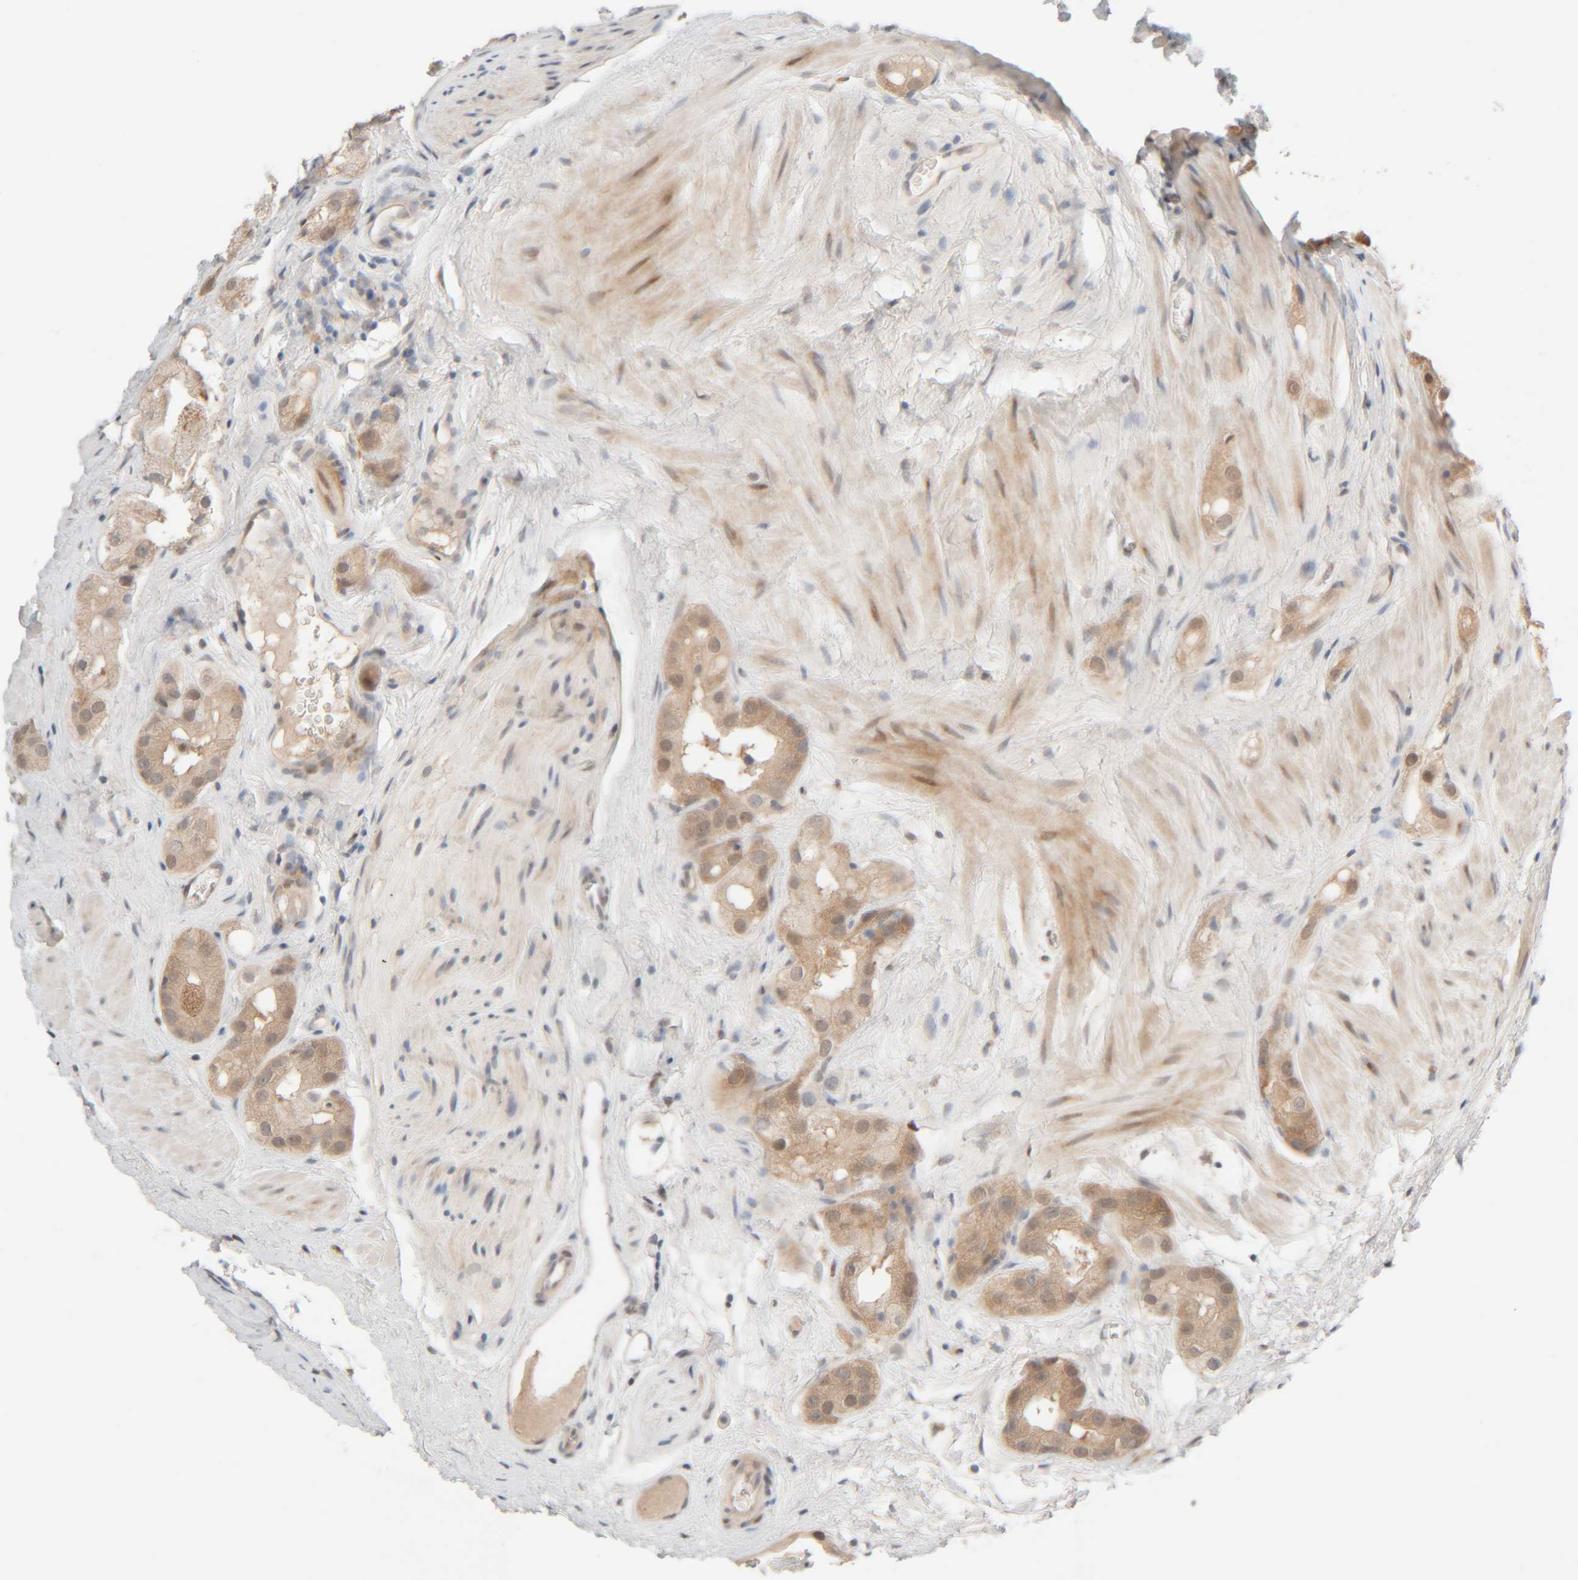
{"staining": {"intensity": "moderate", "quantity": ">75%", "location": "cytoplasmic/membranous,nuclear"}, "tissue": "prostate cancer", "cell_type": "Tumor cells", "image_type": "cancer", "snomed": [{"axis": "morphology", "description": "Adenocarcinoma, High grade"}, {"axis": "topography", "description": "Prostate"}], "caption": "Approximately >75% of tumor cells in prostate high-grade adenocarcinoma demonstrate moderate cytoplasmic/membranous and nuclear protein staining as visualized by brown immunohistochemical staining.", "gene": "CHKA", "patient": {"sex": "male", "age": 63}}